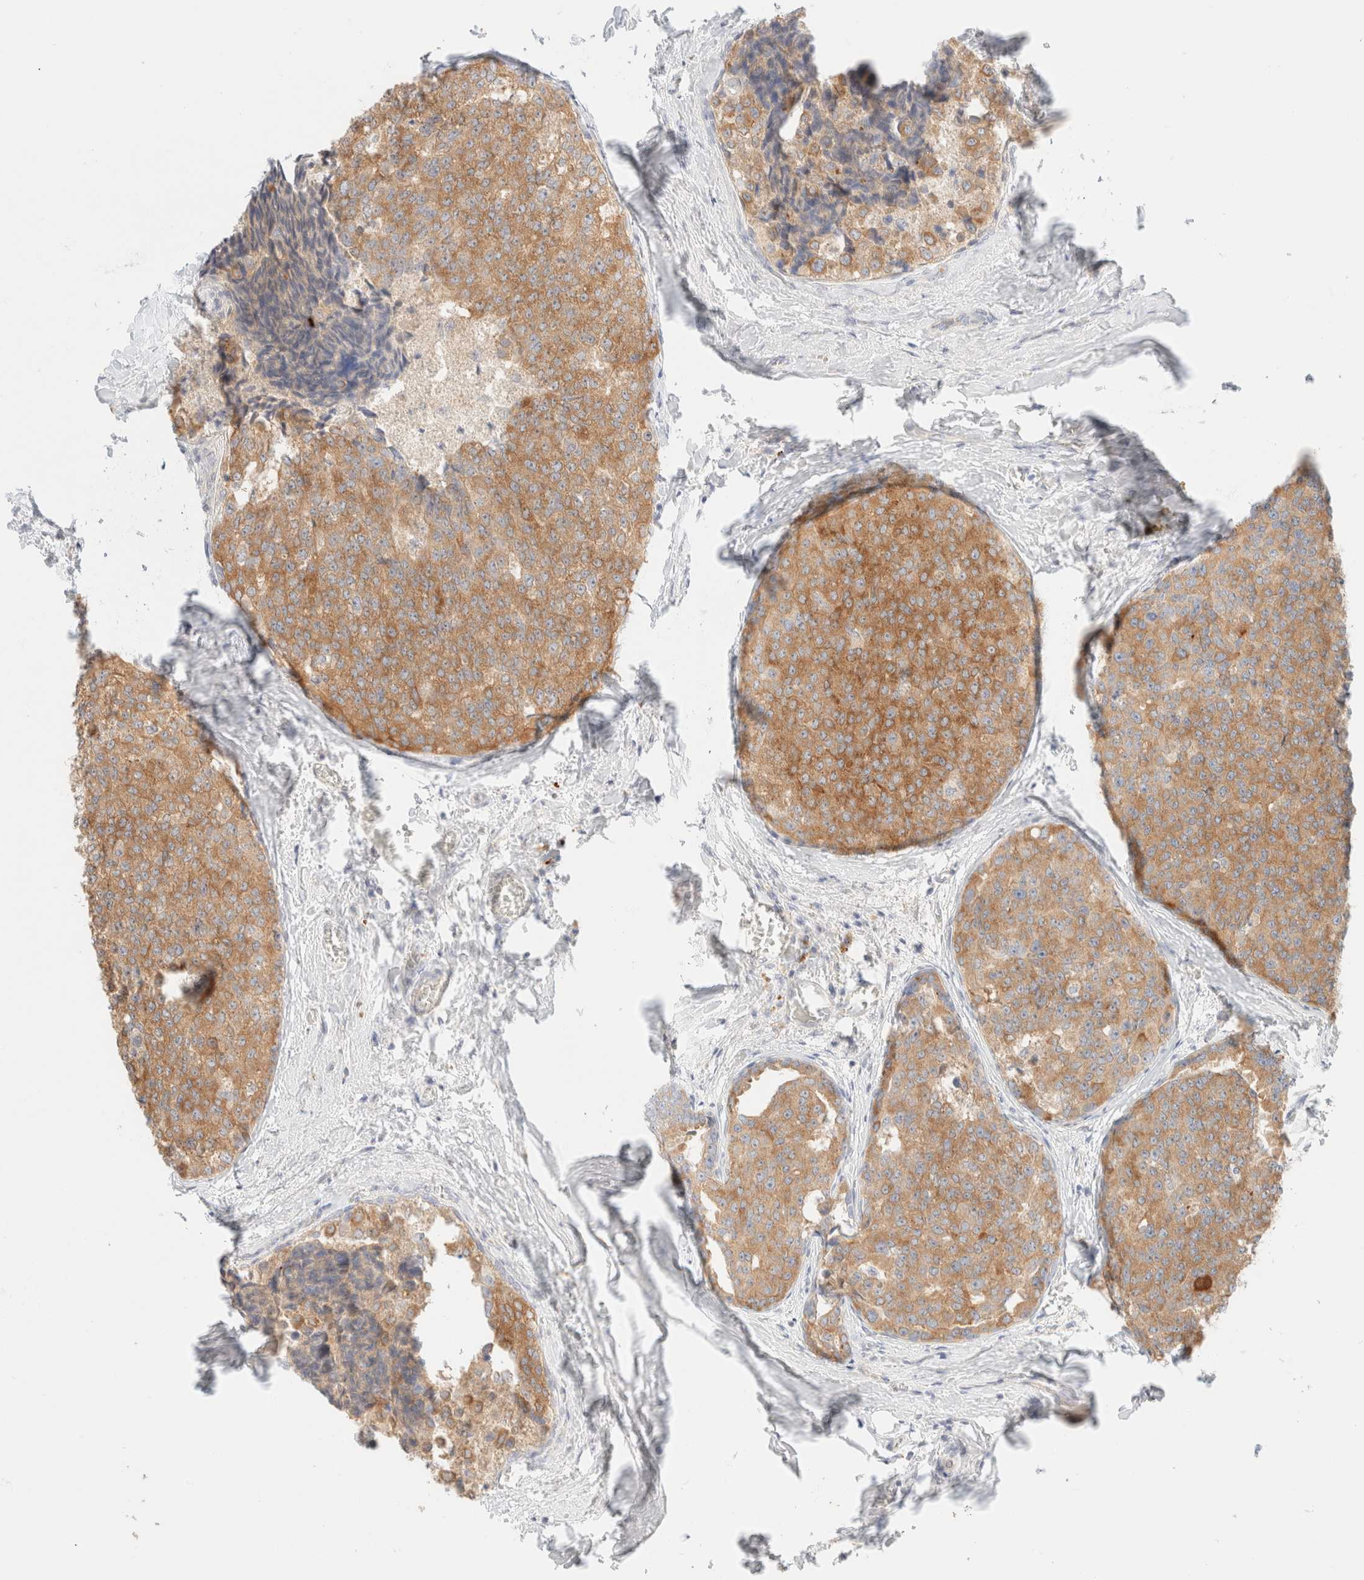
{"staining": {"intensity": "moderate", "quantity": ">75%", "location": "cytoplasmic/membranous"}, "tissue": "breast cancer", "cell_type": "Tumor cells", "image_type": "cancer", "snomed": [{"axis": "morphology", "description": "Normal tissue, NOS"}, {"axis": "morphology", "description": "Duct carcinoma"}, {"axis": "topography", "description": "Breast"}], "caption": "A medium amount of moderate cytoplasmic/membranous positivity is appreciated in approximately >75% of tumor cells in invasive ductal carcinoma (breast) tissue.", "gene": "SGSM2", "patient": {"sex": "female", "age": 43}}